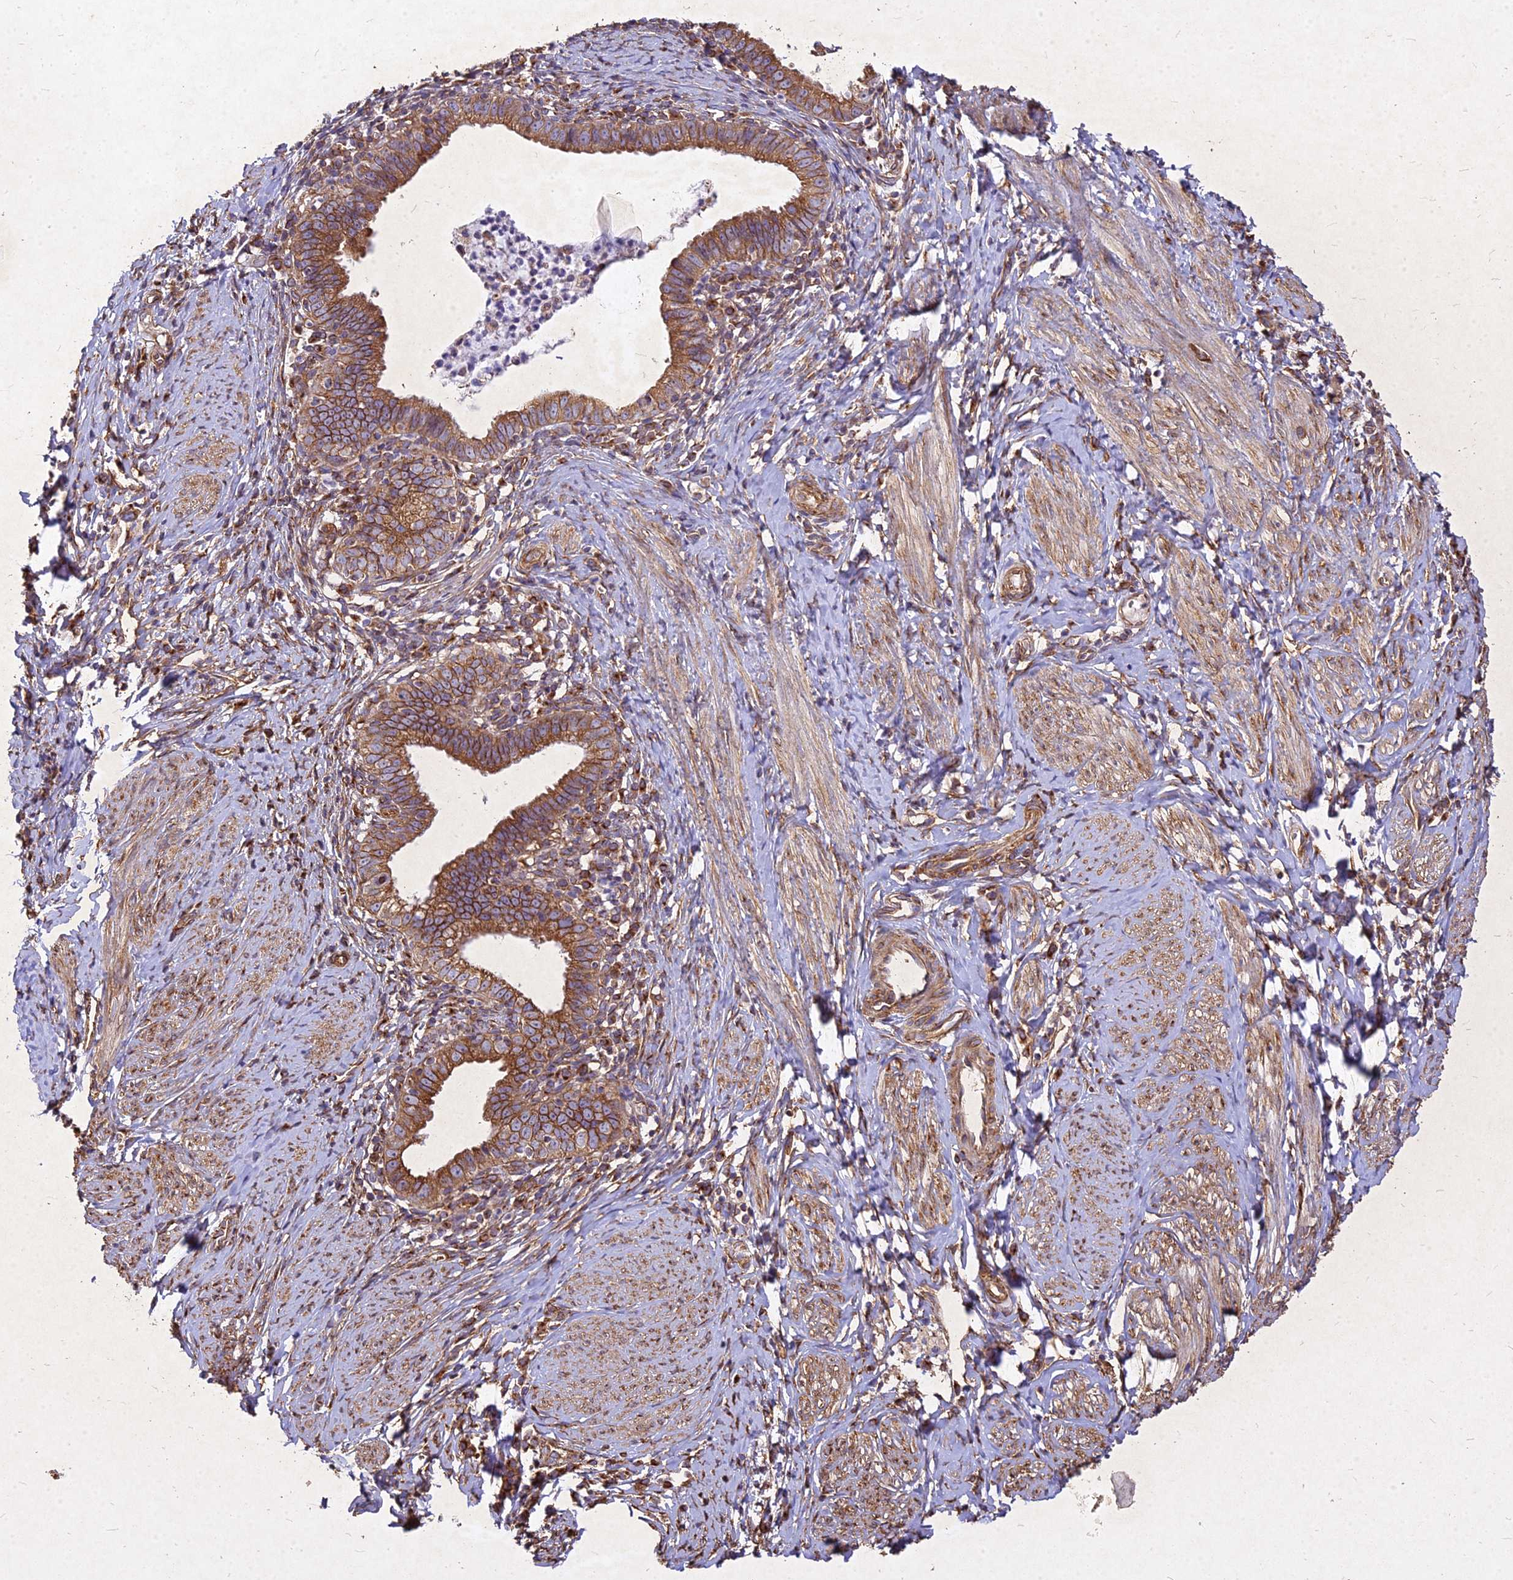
{"staining": {"intensity": "moderate", "quantity": ">75%", "location": "cytoplasmic/membranous"}, "tissue": "cervical cancer", "cell_type": "Tumor cells", "image_type": "cancer", "snomed": [{"axis": "morphology", "description": "Adenocarcinoma, NOS"}, {"axis": "topography", "description": "Cervix"}], "caption": "Cervical cancer stained for a protein (brown) reveals moderate cytoplasmic/membranous positive expression in about >75% of tumor cells.", "gene": "SKA1", "patient": {"sex": "female", "age": 36}}